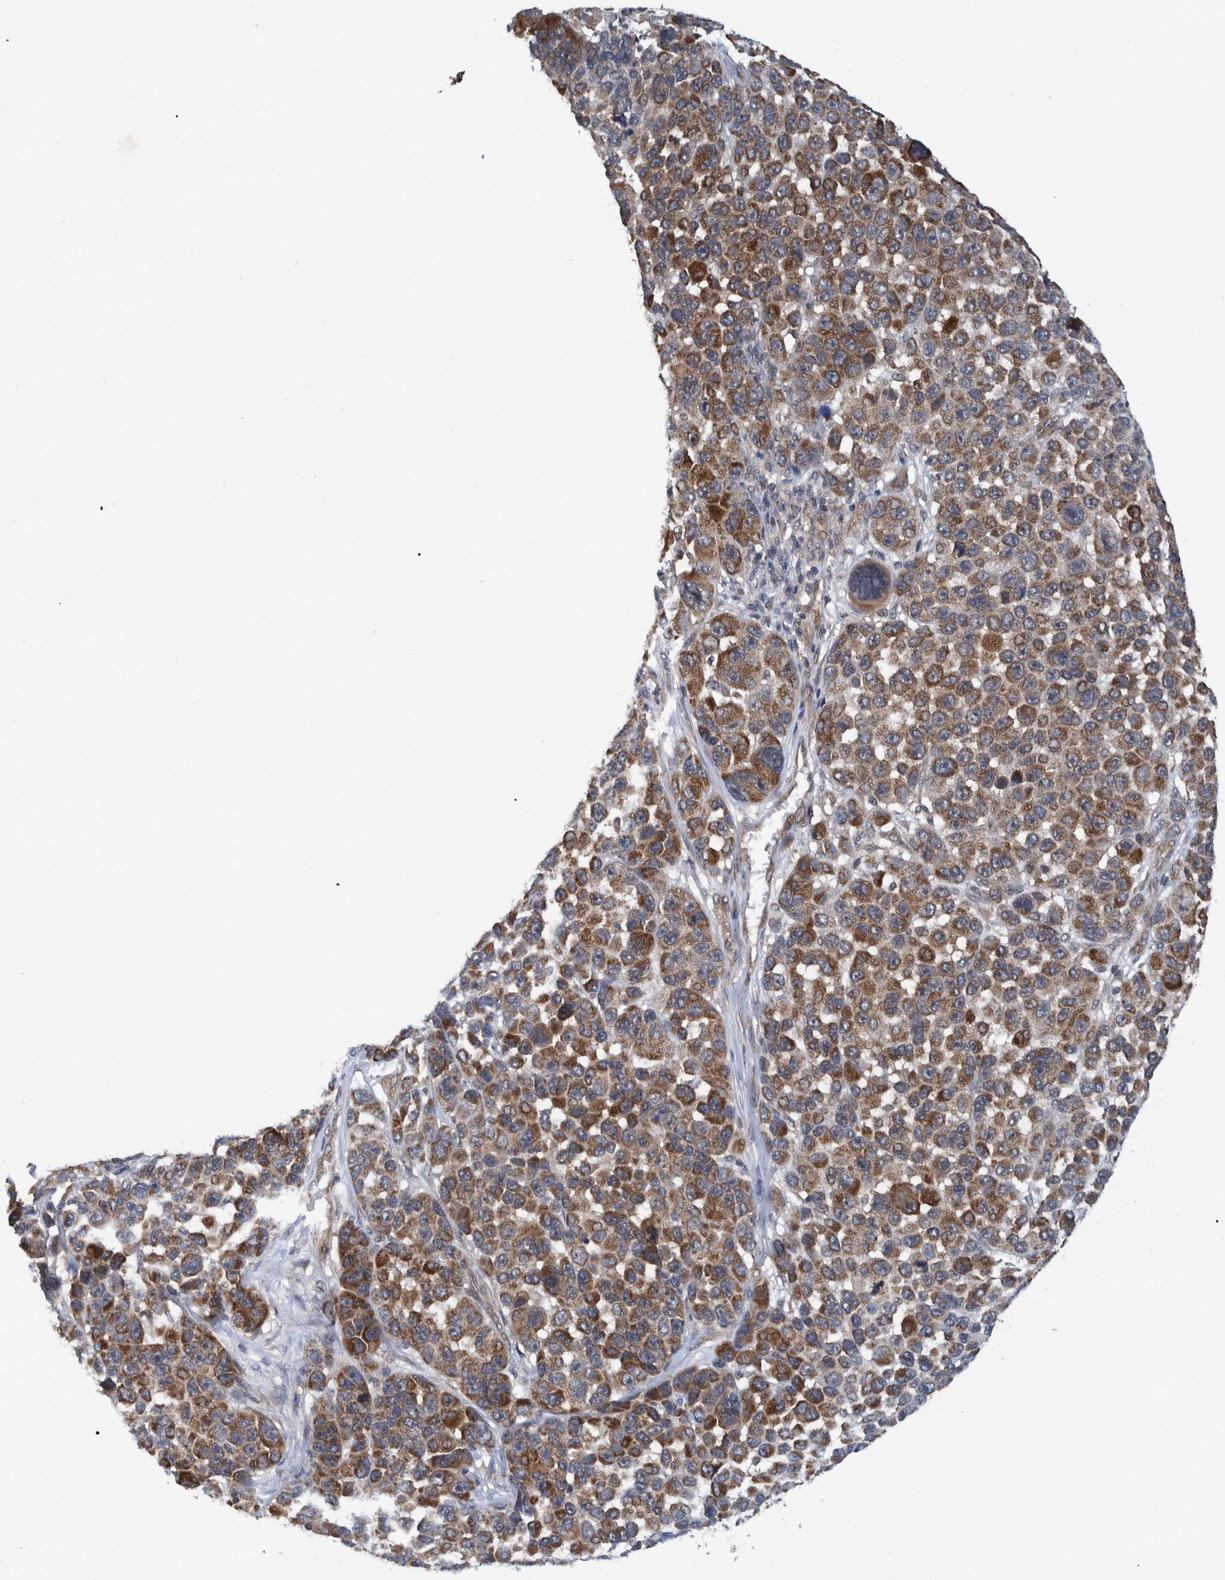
{"staining": {"intensity": "strong", "quantity": ">75%", "location": "cytoplasmic/membranous"}, "tissue": "melanoma", "cell_type": "Tumor cells", "image_type": "cancer", "snomed": [{"axis": "morphology", "description": "Malignant melanoma, NOS"}, {"axis": "topography", "description": "Skin"}], "caption": "Protein staining of melanoma tissue exhibits strong cytoplasmic/membranous staining in about >75% of tumor cells.", "gene": "MRPS7", "patient": {"sex": "male", "age": 53}}